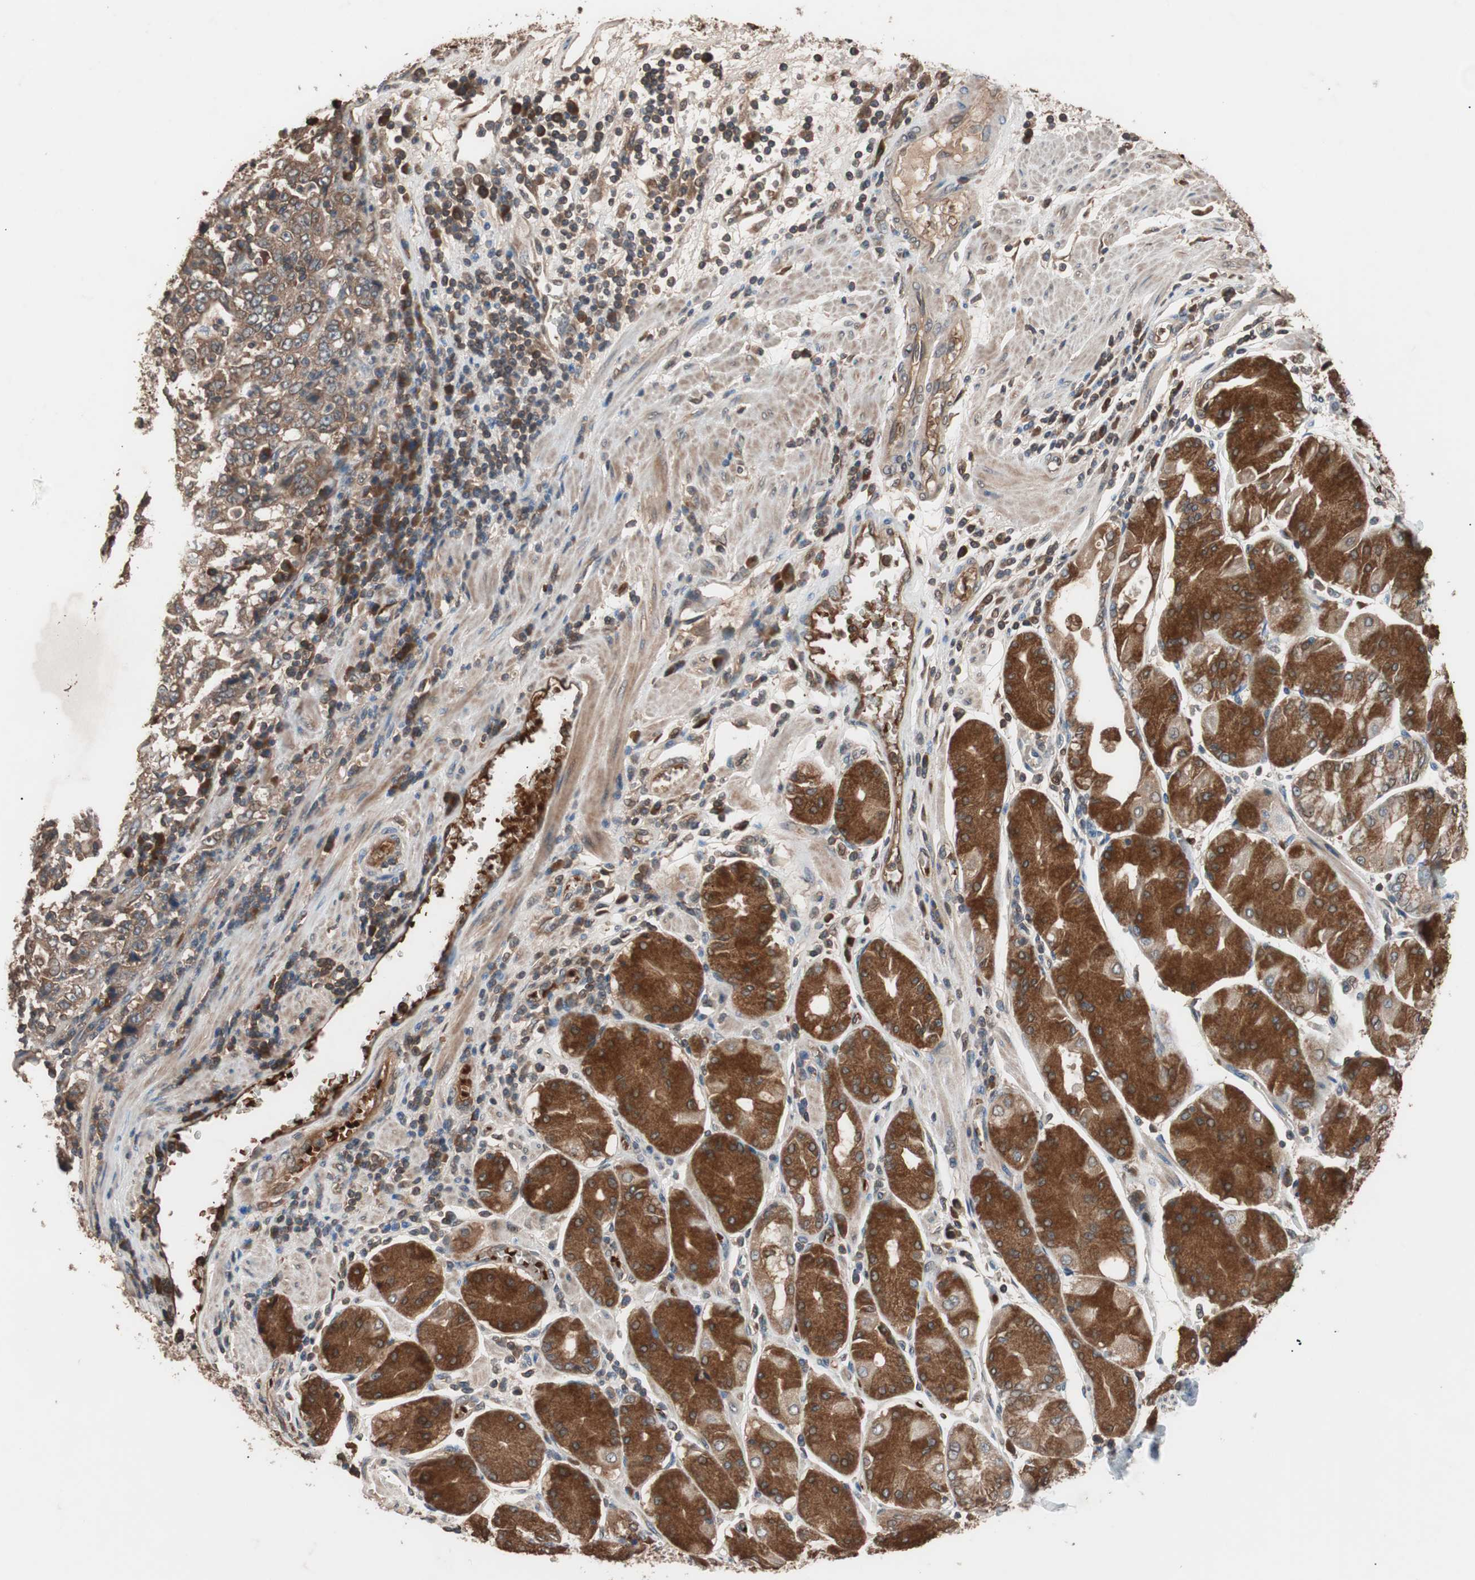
{"staining": {"intensity": "moderate", "quantity": ">75%", "location": "cytoplasmic/membranous"}, "tissue": "stomach cancer", "cell_type": "Tumor cells", "image_type": "cancer", "snomed": [{"axis": "morphology", "description": "Normal tissue, NOS"}, {"axis": "morphology", "description": "Adenocarcinoma, NOS"}, {"axis": "topography", "description": "Stomach, upper"}, {"axis": "topography", "description": "Stomach"}], "caption": "Stomach cancer stained for a protein displays moderate cytoplasmic/membranous positivity in tumor cells. The protein of interest is shown in brown color, while the nuclei are stained blue.", "gene": "GLYCTK", "patient": {"sex": "male", "age": 59}}